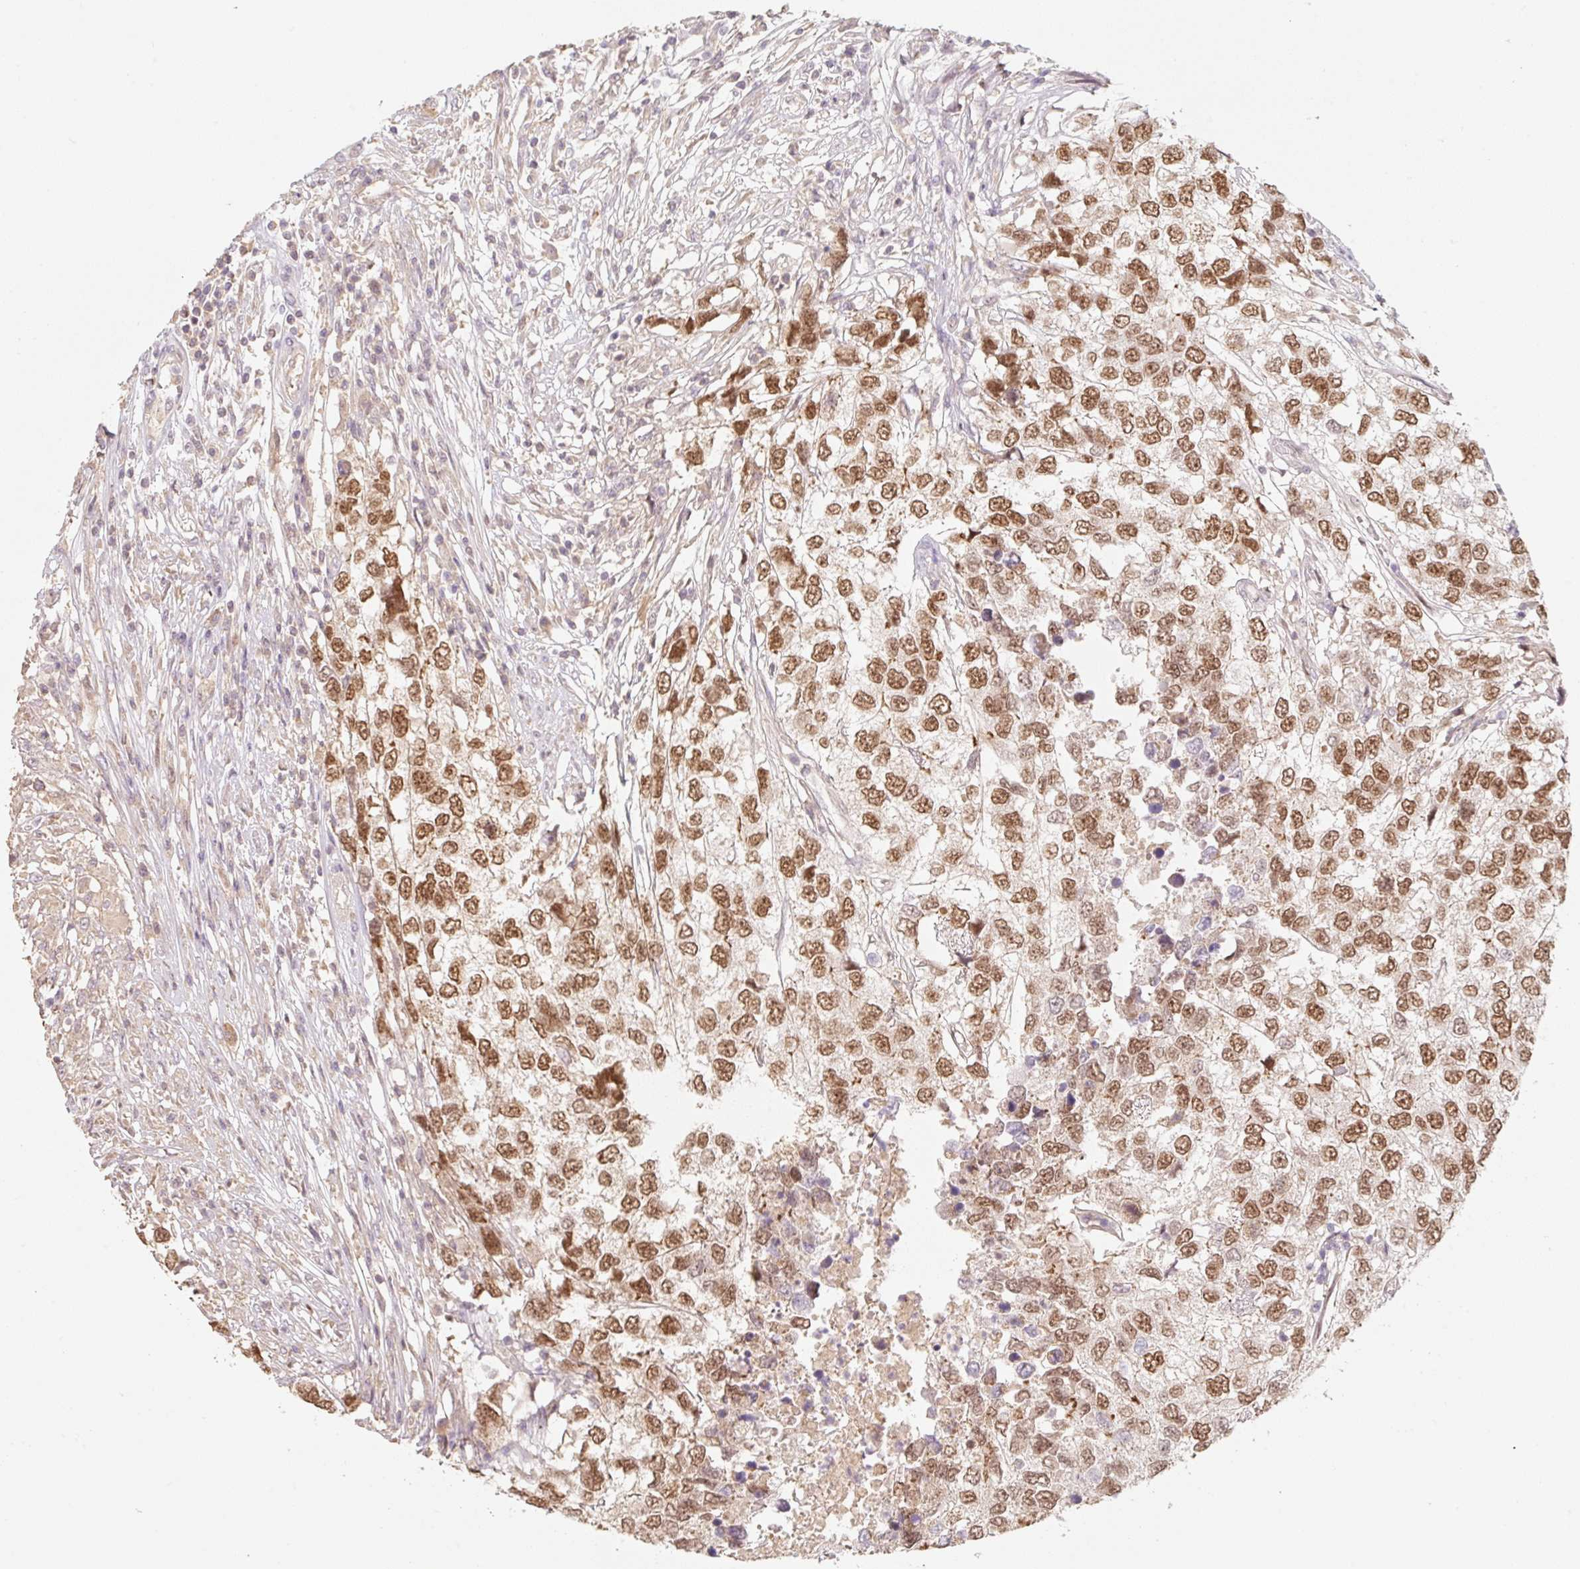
{"staining": {"intensity": "strong", "quantity": ">75%", "location": "nuclear"}, "tissue": "testis cancer", "cell_type": "Tumor cells", "image_type": "cancer", "snomed": [{"axis": "morphology", "description": "Carcinoma, Embryonal, NOS"}, {"axis": "topography", "description": "Testis"}], "caption": "IHC micrograph of embryonal carcinoma (testis) stained for a protein (brown), which reveals high levels of strong nuclear positivity in about >75% of tumor cells.", "gene": "MIA2", "patient": {"sex": "male", "age": 83}}